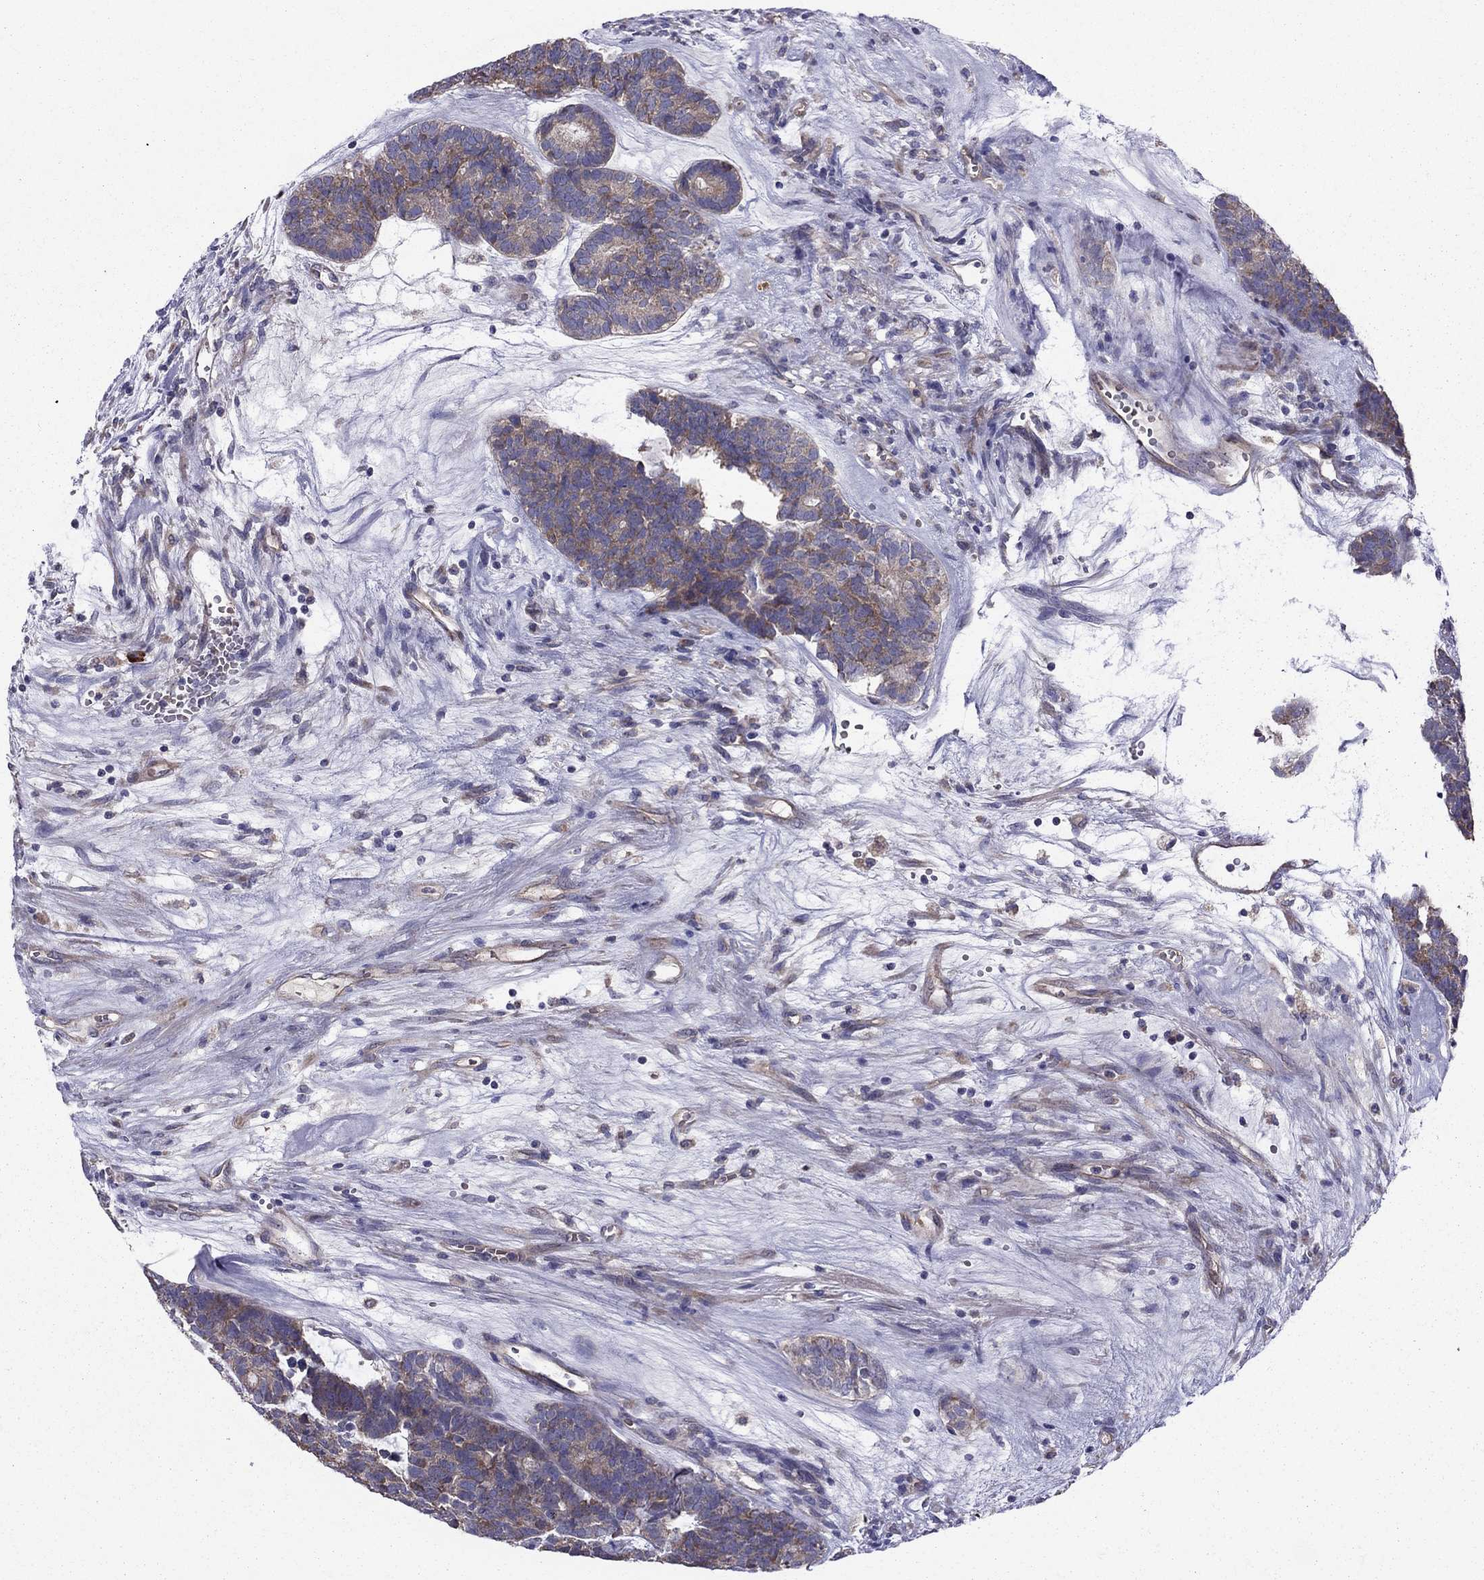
{"staining": {"intensity": "moderate", "quantity": ">75%", "location": "cytoplasmic/membranous"}, "tissue": "head and neck cancer", "cell_type": "Tumor cells", "image_type": "cancer", "snomed": [{"axis": "morphology", "description": "Adenocarcinoma, NOS"}, {"axis": "topography", "description": "Head-Neck"}], "caption": "Head and neck cancer (adenocarcinoma) tissue reveals moderate cytoplasmic/membranous positivity in approximately >75% of tumor cells (Brightfield microscopy of DAB IHC at high magnification).", "gene": "PIK3CG", "patient": {"sex": "female", "age": 81}}